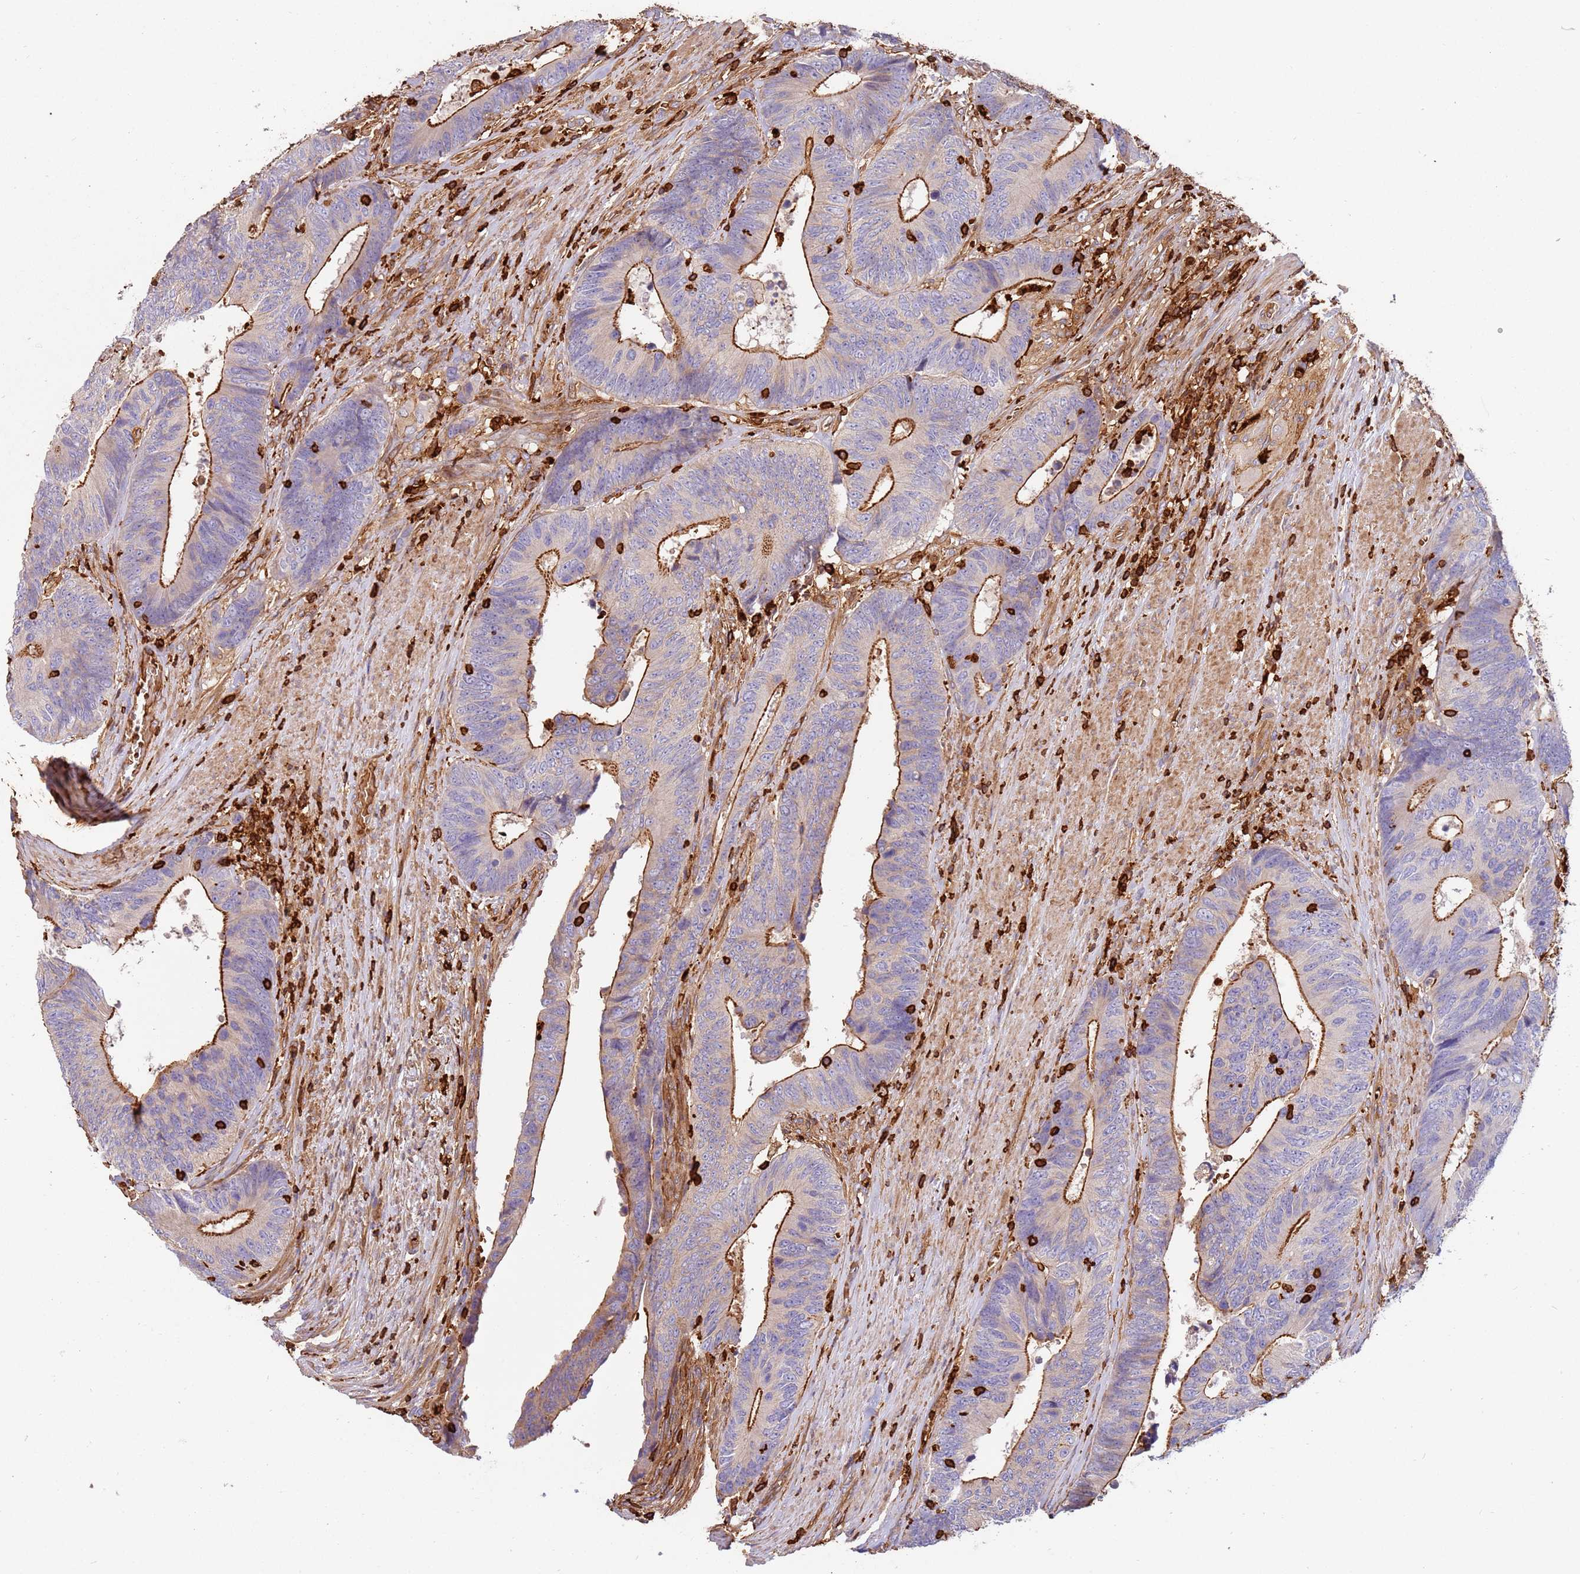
{"staining": {"intensity": "strong", "quantity": "25%-75%", "location": "cytoplasmic/membranous"}, "tissue": "colorectal cancer", "cell_type": "Tumor cells", "image_type": "cancer", "snomed": [{"axis": "morphology", "description": "Adenocarcinoma, NOS"}, {"axis": "topography", "description": "Colon"}], "caption": "The photomicrograph reveals staining of colorectal cancer, revealing strong cytoplasmic/membranous protein staining (brown color) within tumor cells.", "gene": "OR6P1", "patient": {"sex": "male", "age": 87}}